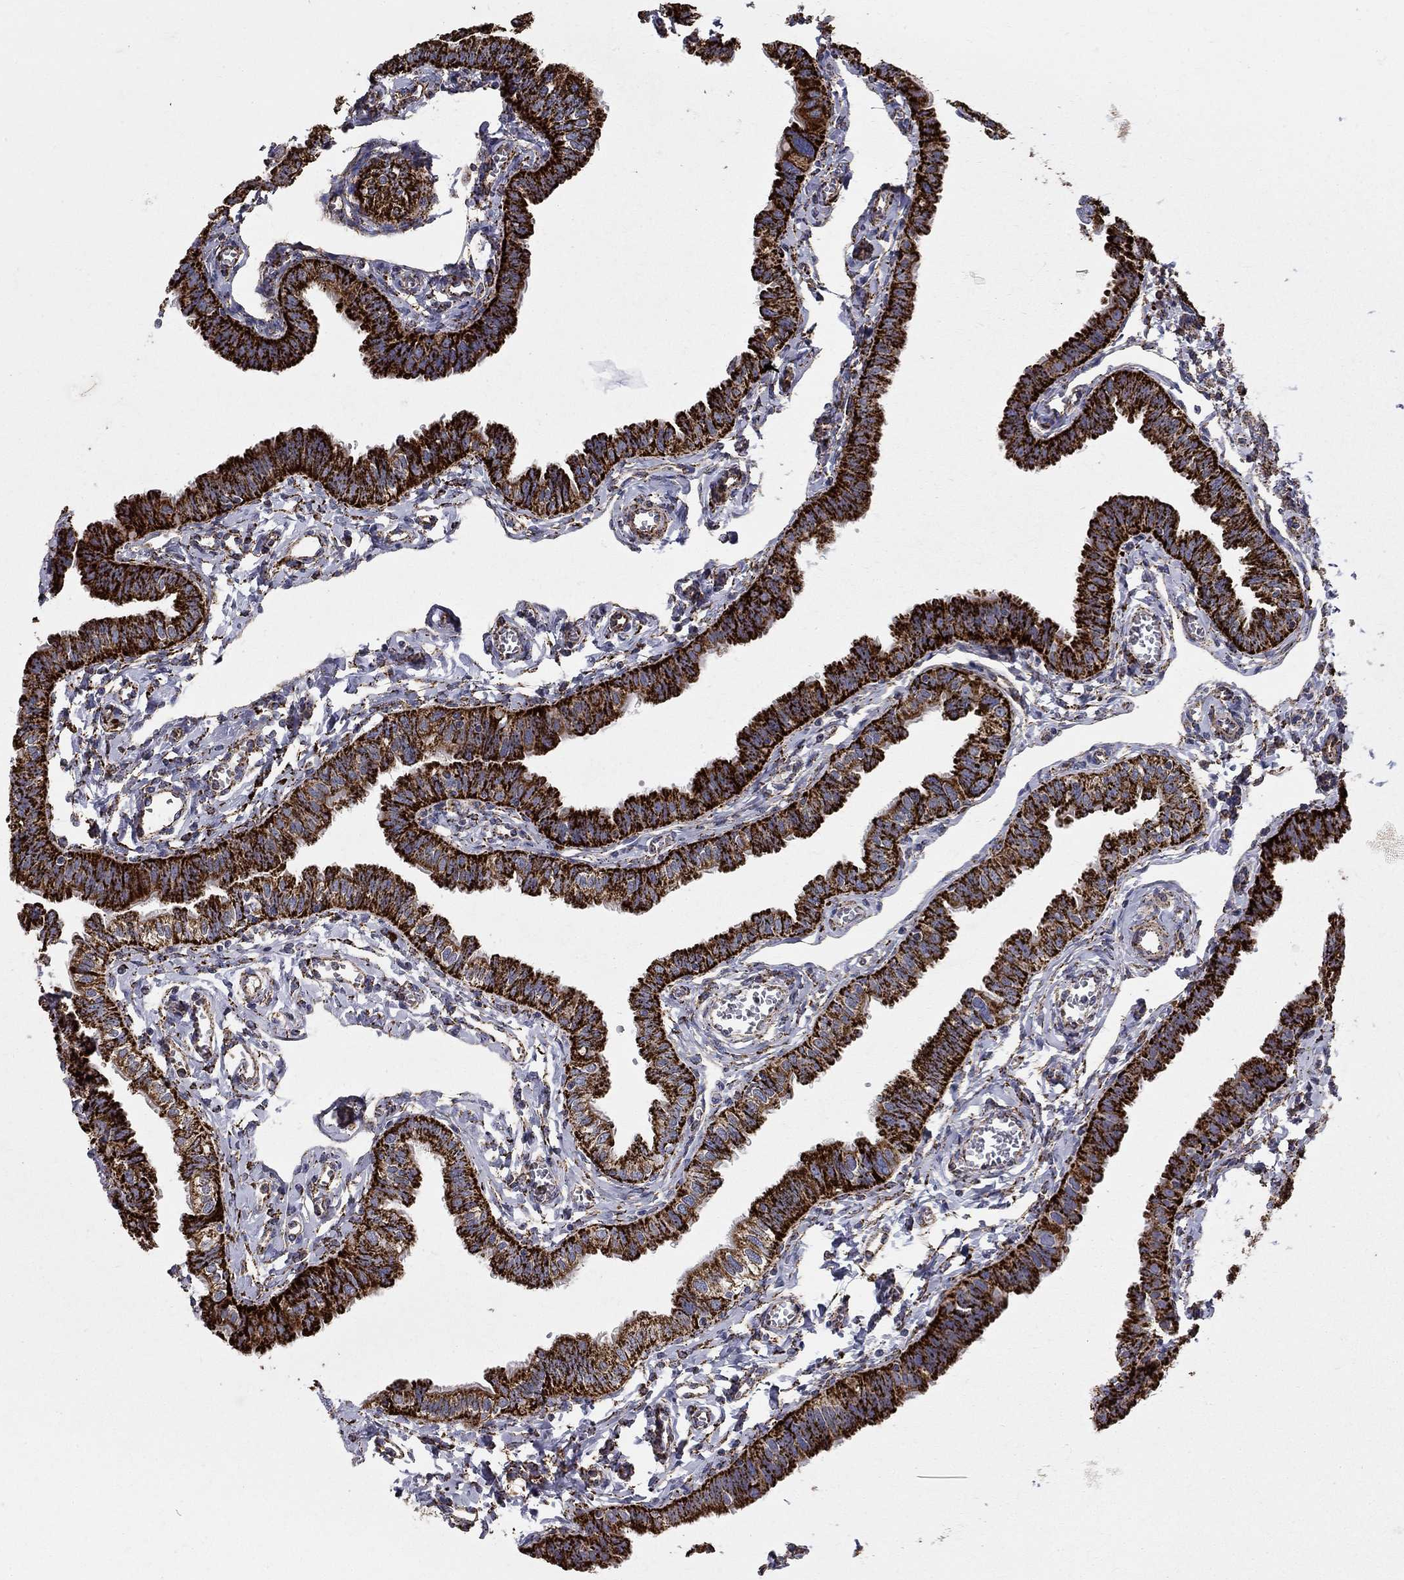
{"staining": {"intensity": "strong", "quantity": ">75%", "location": "cytoplasmic/membranous"}, "tissue": "fallopian tube", "cell_type": "Glandular cells", "image_type": "normal", "snomed": [{"axis": "morphology", "description": "Normal tissue, NOS"}, {"axis": "topography", "description": "Fallopian tube"}], "caption": "Unremarkable fallopian tube reveals strong cytoplasmic/membranous expression in approximately >75% of glandular cells, visualized by immunohistochemistry. Nuclei are stained in blue.", "gene": "GCSH", "patient": {"sex": "female", "age": 54}}